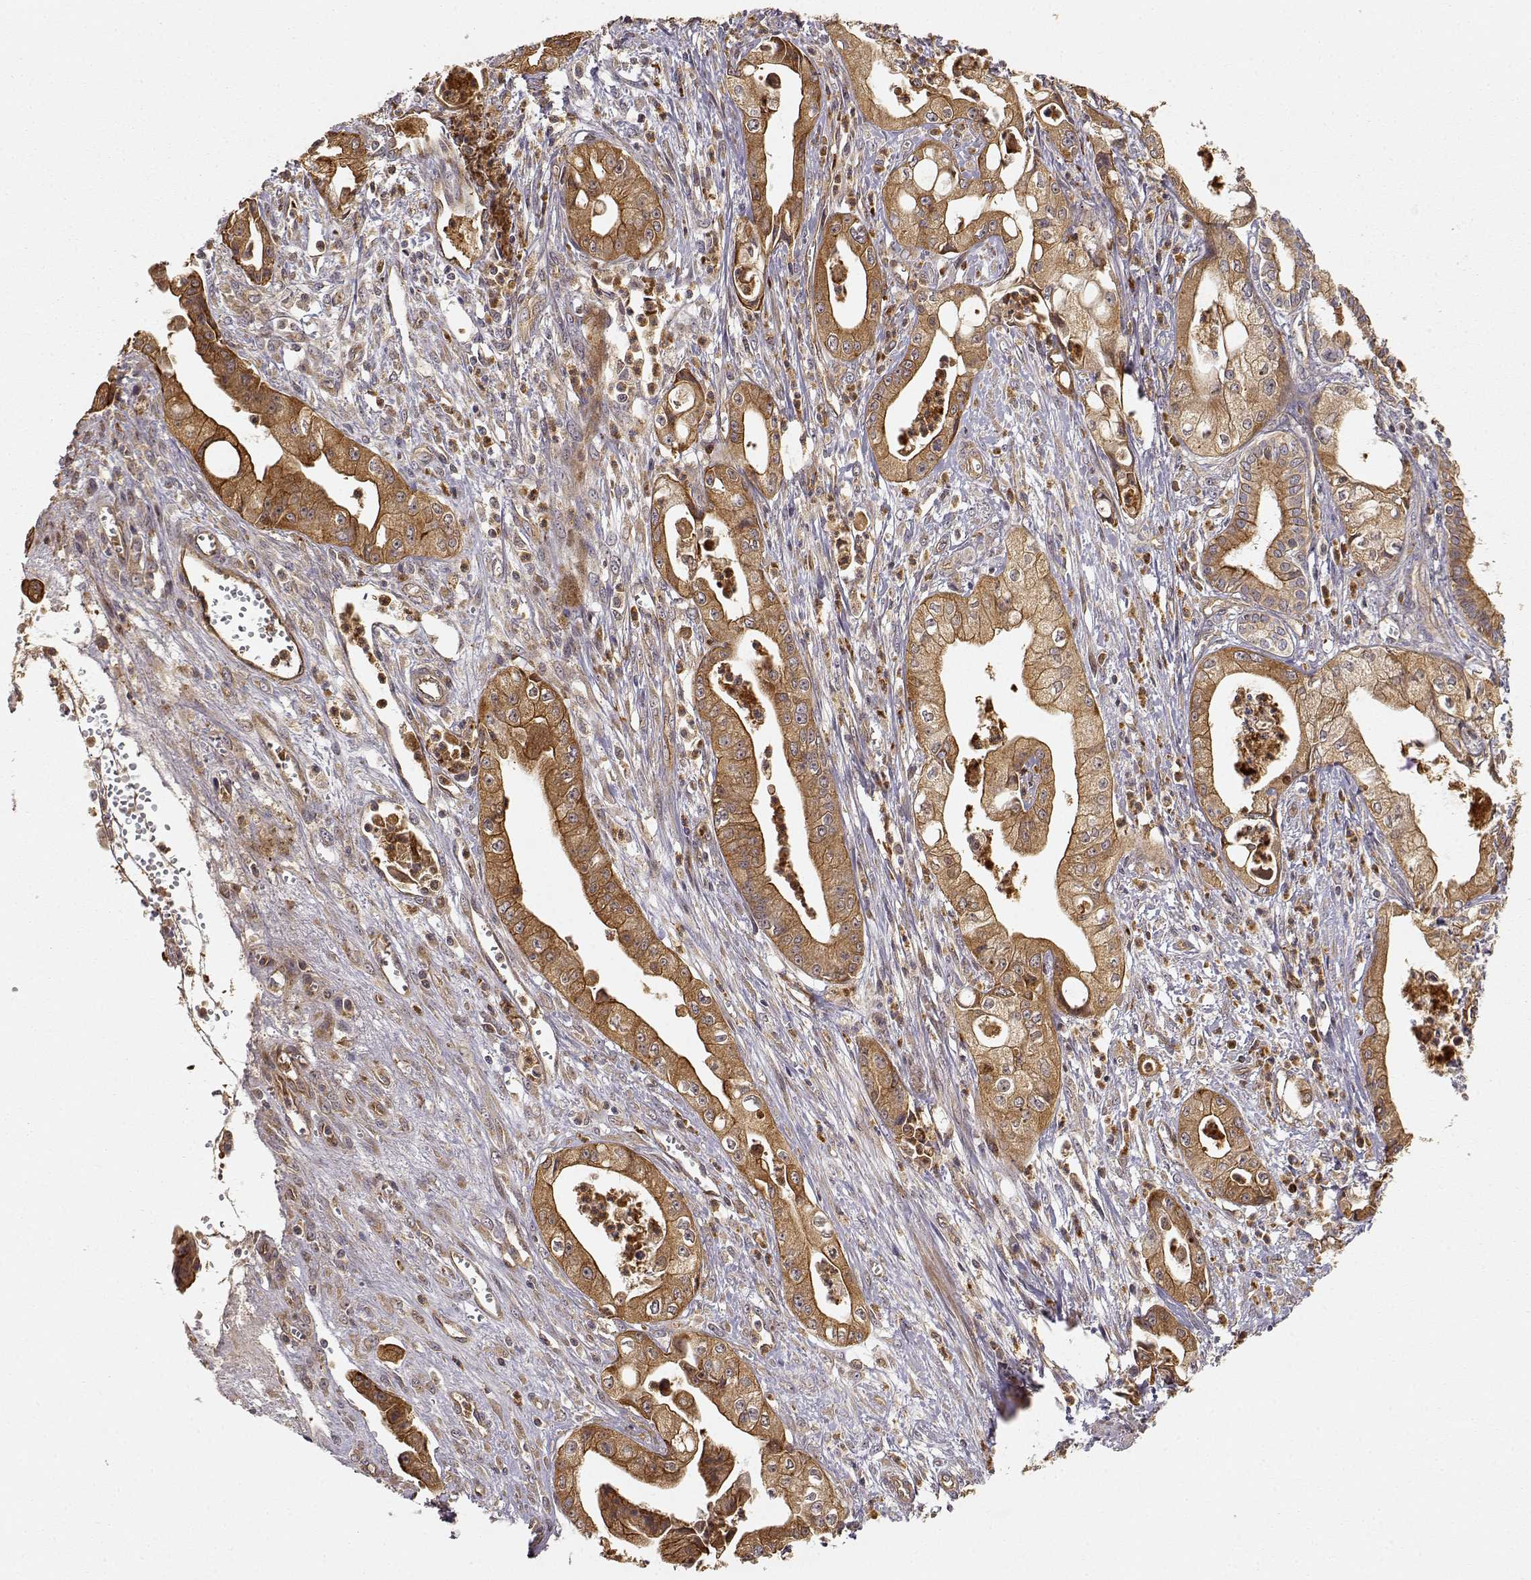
{"staining": {"intensity": "moderate", "quantity": ">75%", "location": "cytoplasmic/membranous"}, "tissue": "pancreatic cancer", "cell_type": "Tumor cells", "image_type": "cancer", "snomed": [{"axis": "morphology", "description": "Adenocarcinoma, NOS"}, {"axis": "topography", "description": "Pancreas"}], "caption": "Protein expression analysis of human adenocarcinoma (pancreatic) reveals moderate cytoplasmic/membranous positivity in about >75% of tumor cells.", "gene": "CDK5RAP2", "patient": {"sex": "female", "age": 65}}